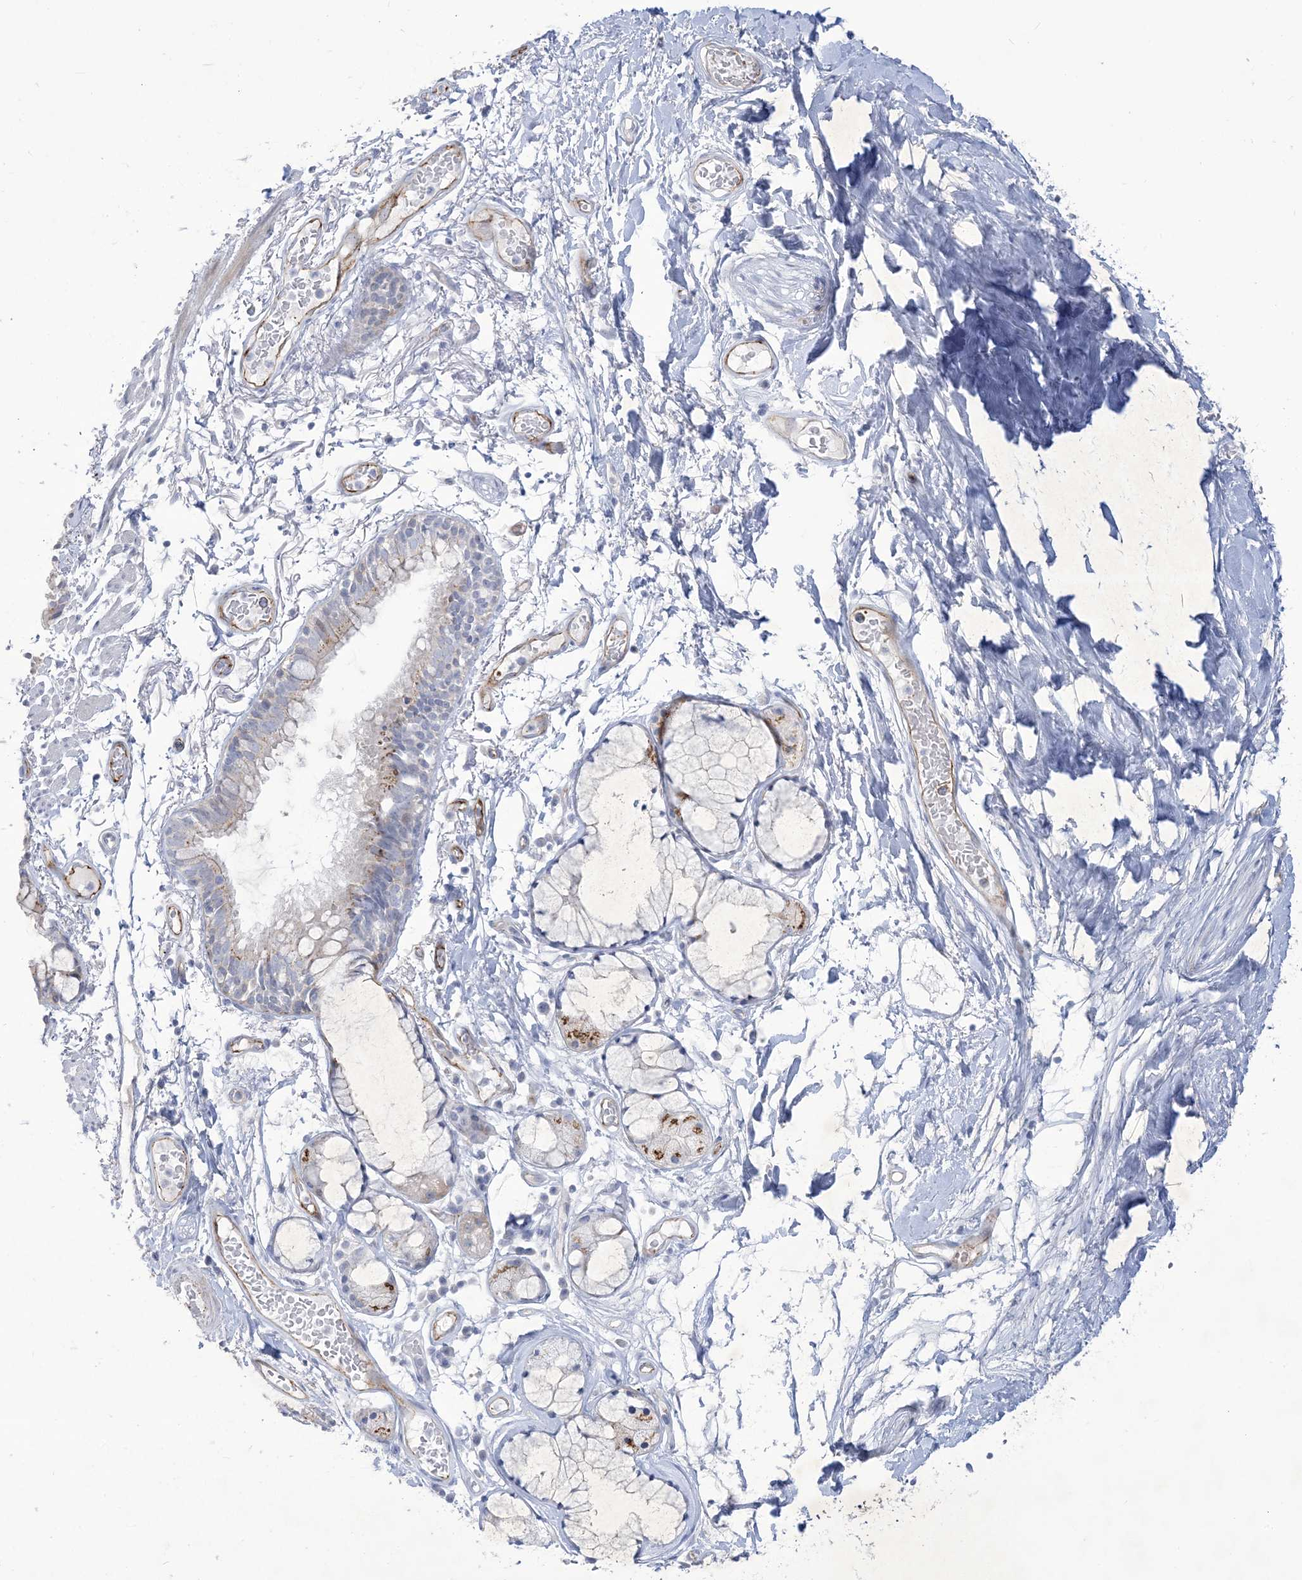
{"staining": {"intensity": "weak", "quantity": "<25%", "location": "cytoplasmic/membranous"}, "tissue": "bronchus", "cell_type": "Respiratory epithelial cells", "image_type": "normal", "snomed": [{"axis": "morphology", "description": "Normal tissue, NOS"}, {"axis": "topography", "description": "Cartilage tissue"}, {"axis": "topography", "description": "Bronchus"}], "caption": "Immunohistochemistry (IHC) photomicrograph of normal bronchus stained for a protein (brown), which shows no expression in respiratory epithelial cells.", "gene": "B3GNT7", "patient": {"sex": "female", "age": 73}}